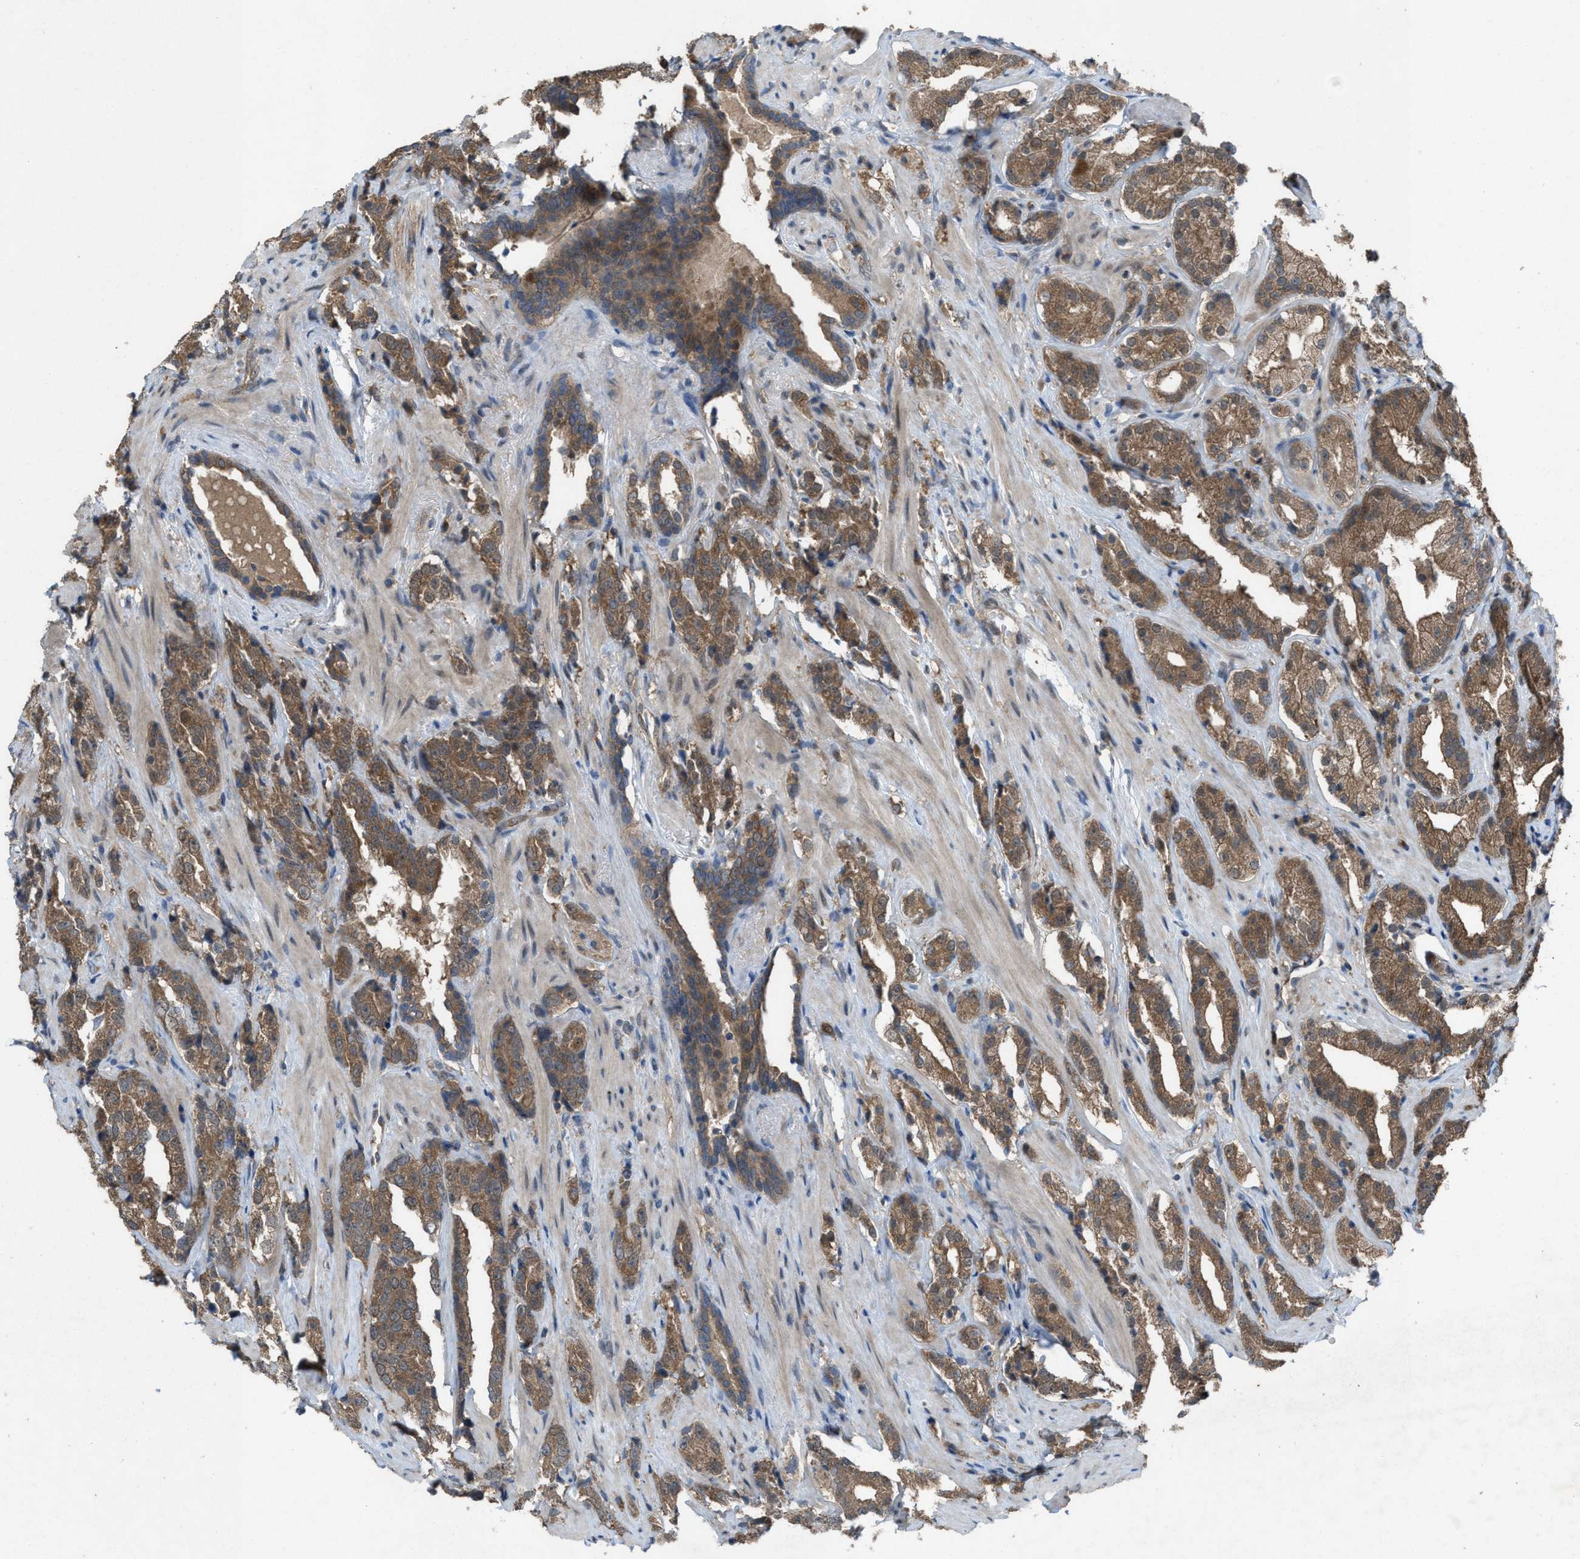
{"staining": {"intensity": "moderate", "quantity": ">75%", "location": "cytoplasmic/membranous"}, "tissue": "prostate cancer", "cell_type": "Tumor cells", "image_type": "cancer", "snomed": [{"axis": "morphology", "description": "Adenocarcinoma, High grade"}, {"axis": "topography", "description": "Prostate"}], "caption": "IHC histopathology image of human prostate cancer stained for a protein (brown), which exhibits medium levels of moderate cytoplasmic/membranous positivity in about >75% of tumor cells.", "gene": "PLAA", "patient": {"sex": "male", "age": 71}}